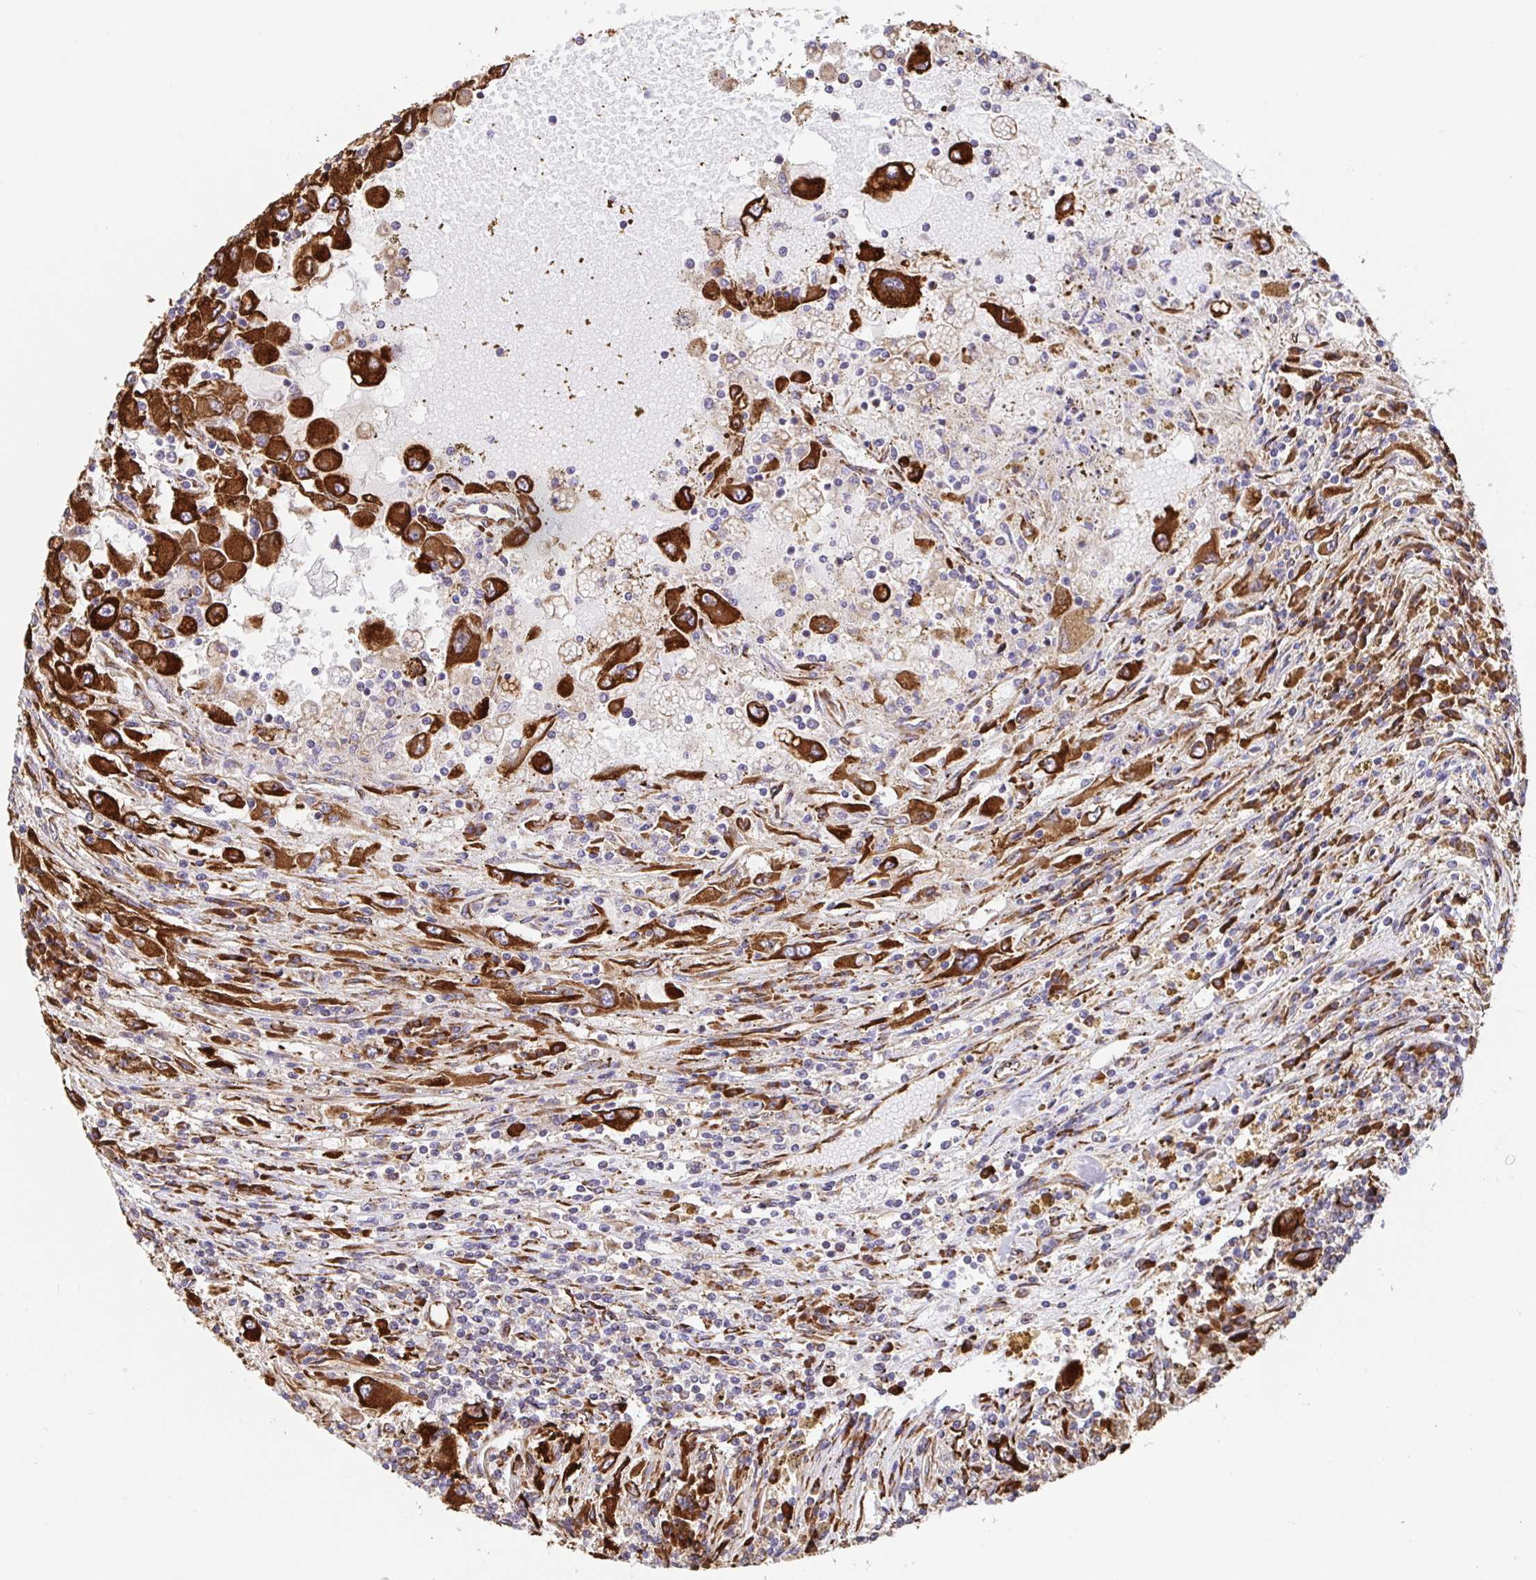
{"staining": {"intensity": "strong", "quantity": ">75%", "location": "cytoplasmic/membranous"}, "tissue": "renal cancer", "cell_type": "Tumor cells", "image_type": "cancer", "snomed": [{"axis": "morphology", "description": "Adenocarcinoma, NOS"}, {"axis": "topography", "description": "Kidney"}], "caption": "The image exhibits a brown stain indicating the presence of a protein in the cytoplasmic/membranous of tumor cells in adenocarcinoma (renal).", "gene": "MAOA", "patient": {"sex": "female", "age": 67}}